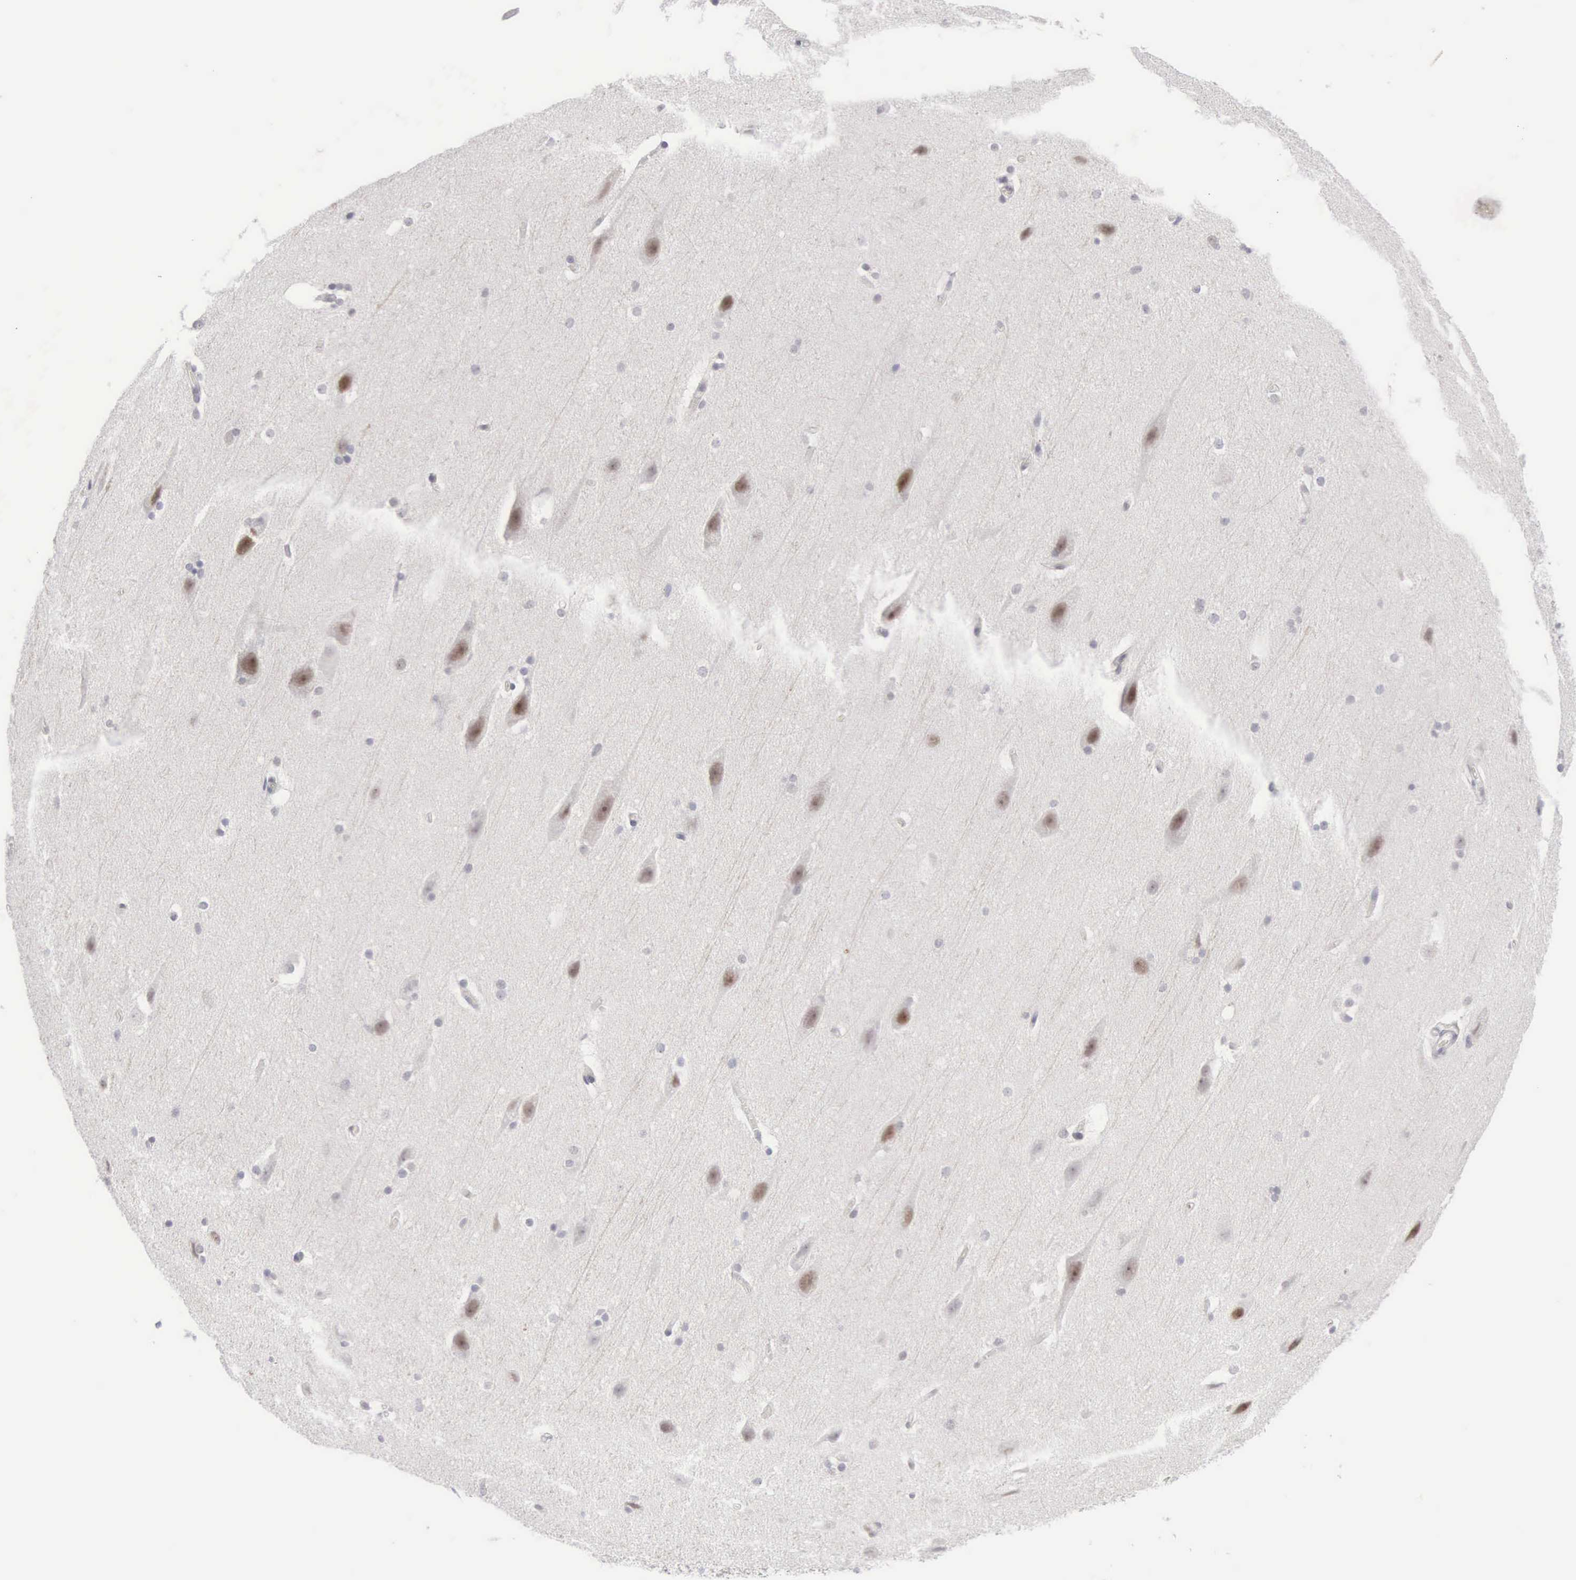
{"staining": {"intensity": "negative", "quantity": "none", "location": "none"}, "tissue": "cerebral cortex", "cell_type": "Endothelial cells", "image_type": "normal", "snomed": [{"axis": "morphology", "description": "Normal tissue, NOS"}, {"axis": "topography", "description": "Cerebral cortex"}, {"axis": "topography", "description": "Hippocampus"}], "caption": "IHC micrograph of unremarkable cerebral cortex stained for a protein (brown), which demonstrates no expression in endothelial cells.", "gene": "MNAT1", "patient": {"sex": "female", "age": 19}}